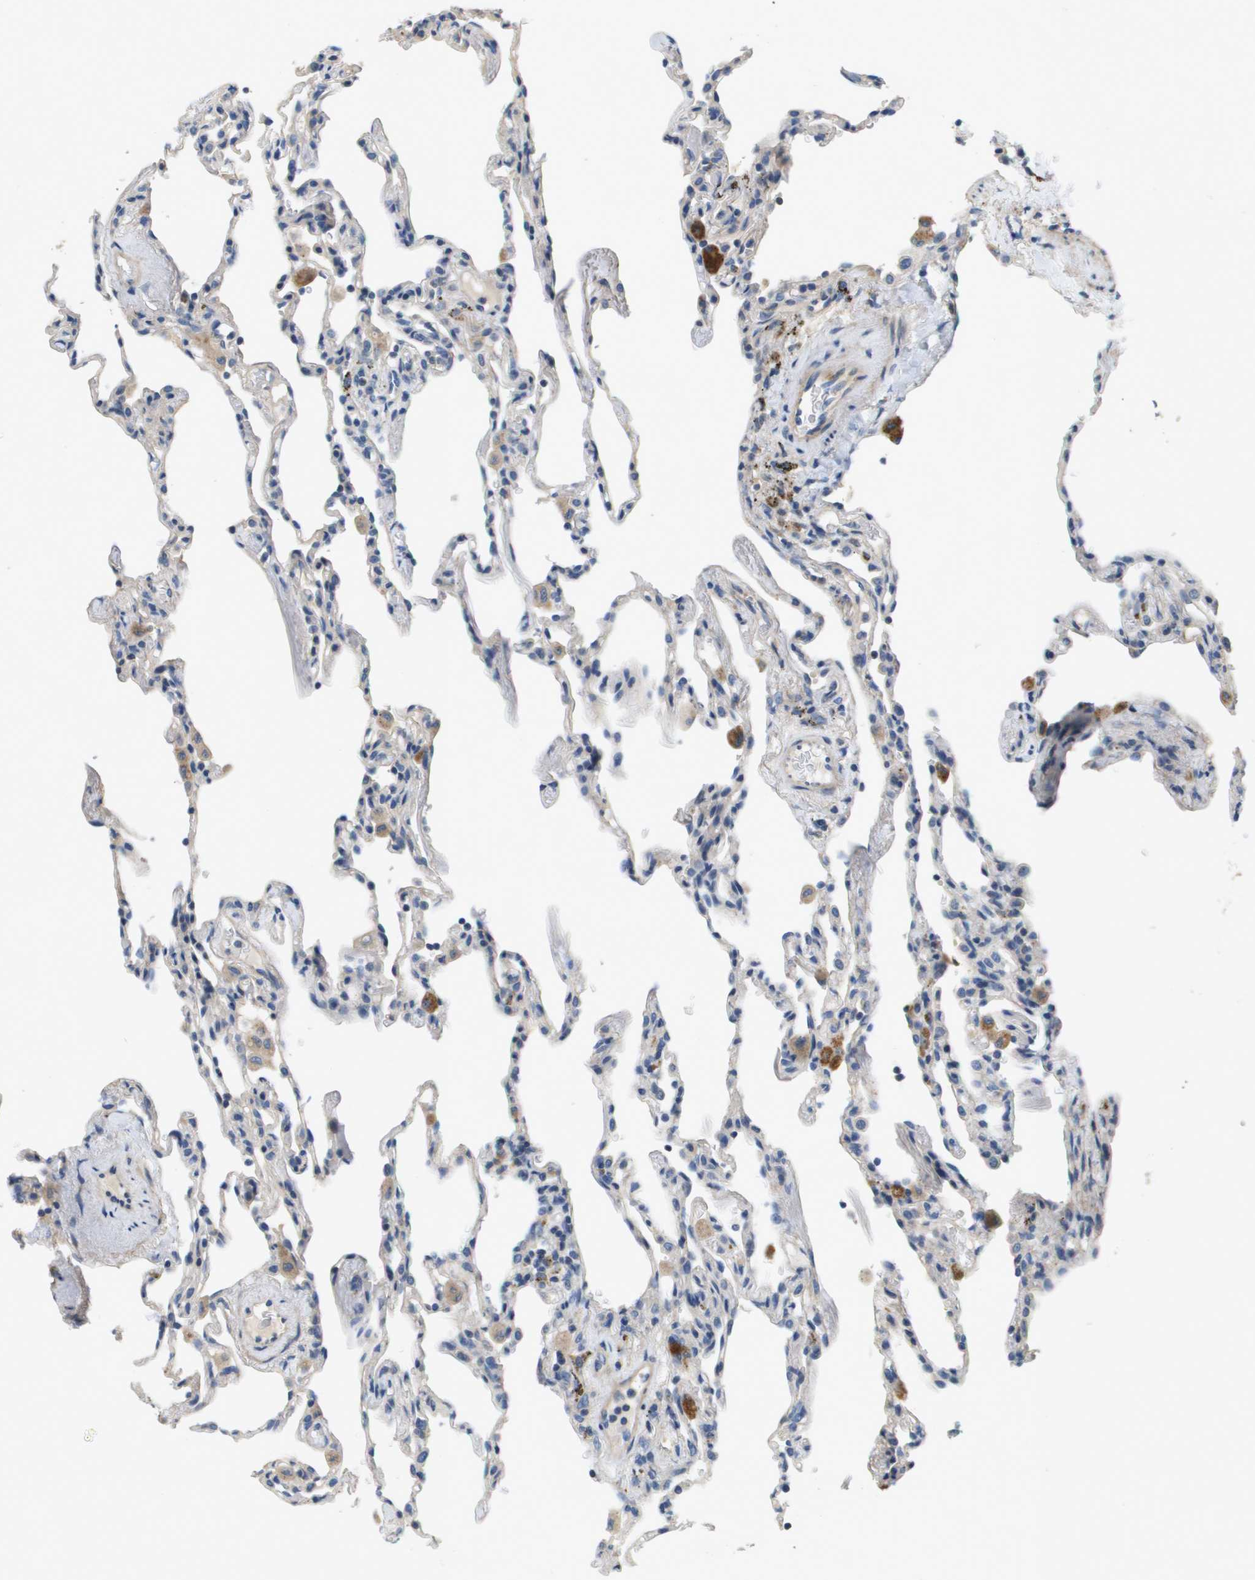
{"staining": {"intensity": "negative", "quantity": "none", "location": "none"}, "tissue": "lung", "cell_type": "Alveolar cells", "image_type": "normal", "snomed": [{"axis": "morphology", "description": "Normal tissue, NOS"}, {"axis": "topography", "description": "Lung"}], "caption": "Immunohistochemistry of normal lung reveals no expression in alveolar cells.", "gene": "B3GNT5", "patient": {"sex": "male", "age": 59}}